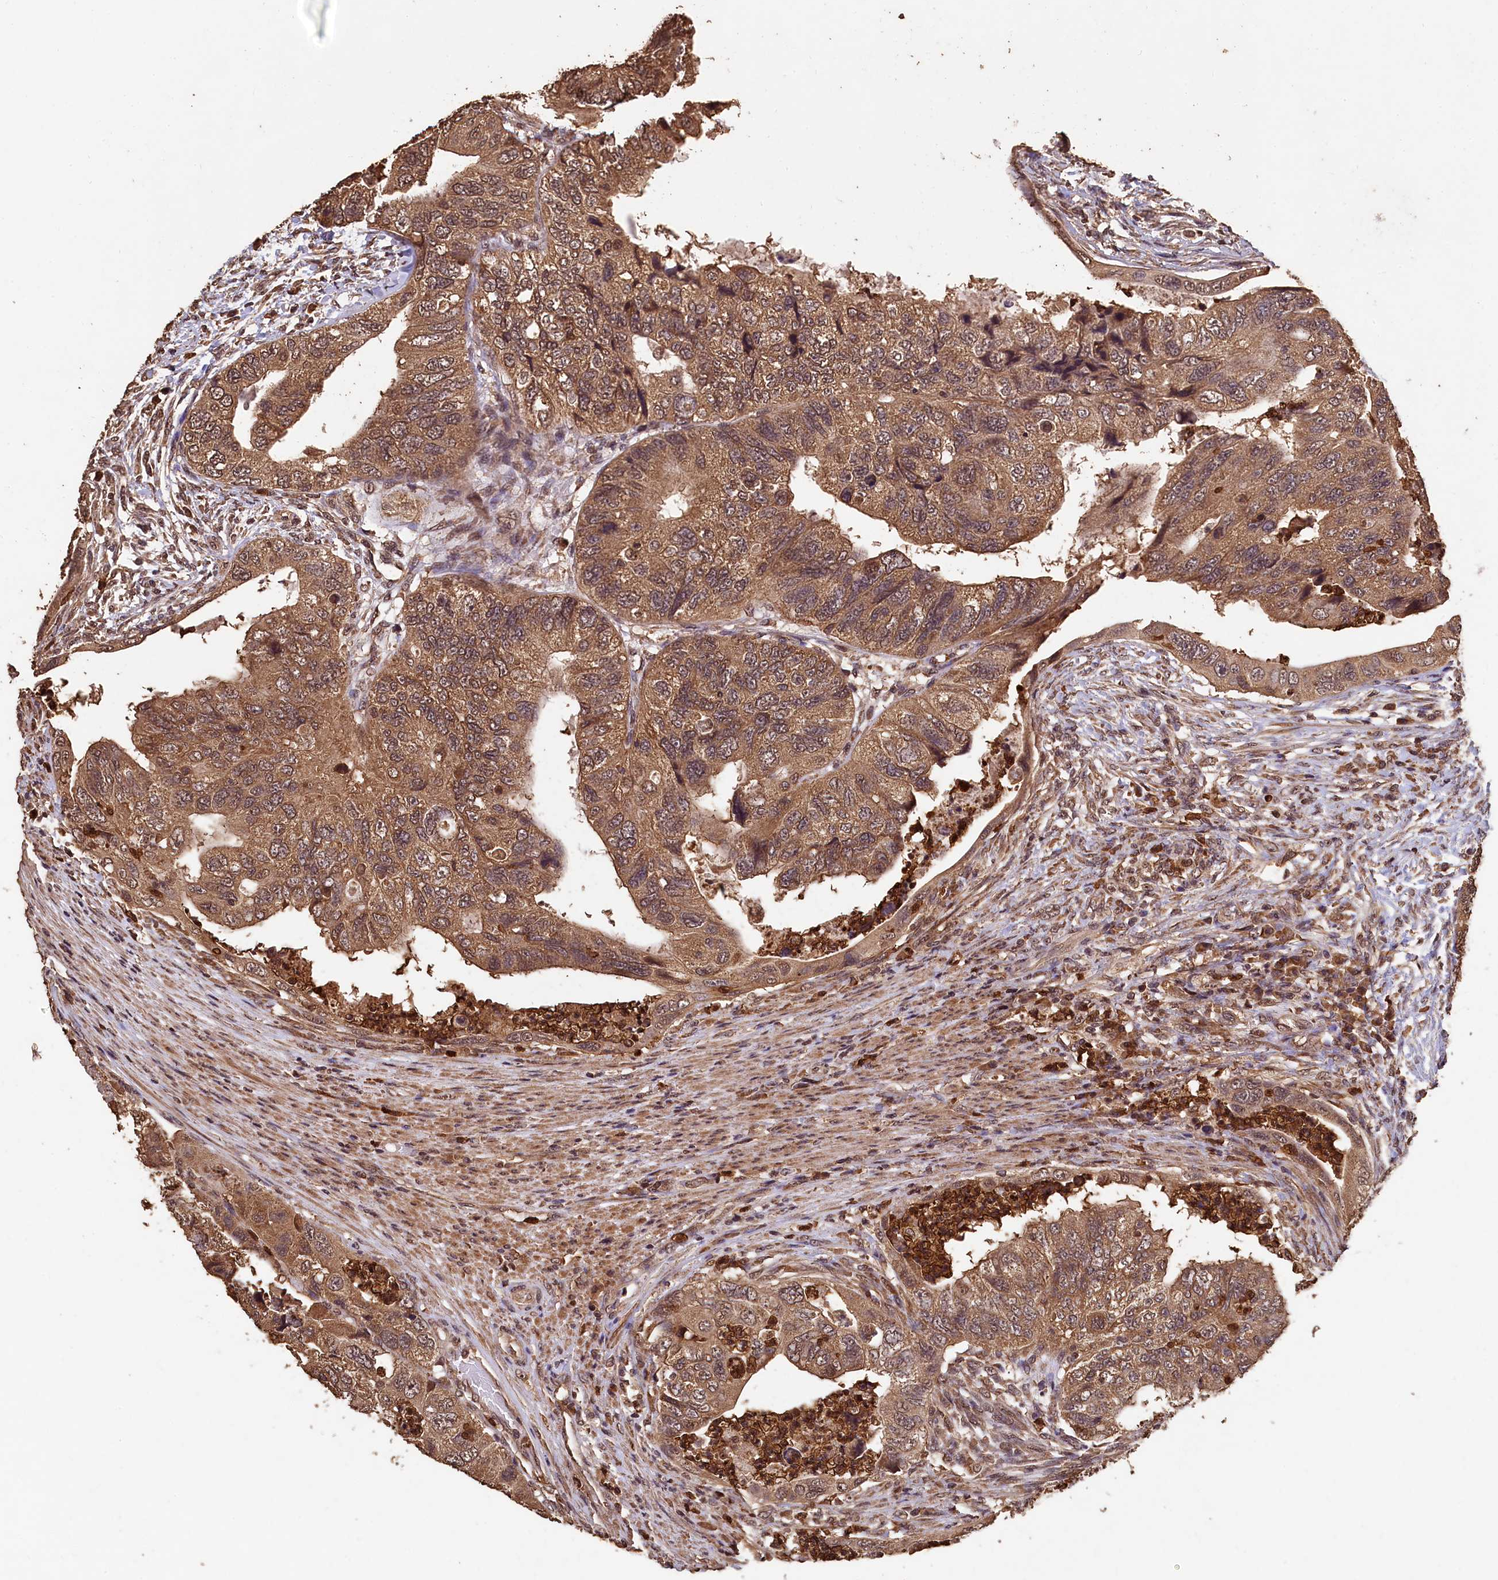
{"staining": {"intensity": "moderate", "quantity": ">75%", "location": "cytoplasmic/membranous"}, "tissue": "colorectal cancer", "cell_type": "Tumor cells", "image_type": "cancer", "snomed": [{"axis": "morphology", "description": "Adenocarcinoma, NOS"}, {"axis": "topography", "description": "Rectum"}], "caption": "This micrograph demonstrates adenocarcinoma (colorectal) stained with IHC to label a protein in brown. The cytoplasmic/membranous of tumor cells show moderate positivity for the protein. Nuclei are counter-stained blue.", "gene": "CEP57L1", "patient": {"sex": "male", "age": 63}}